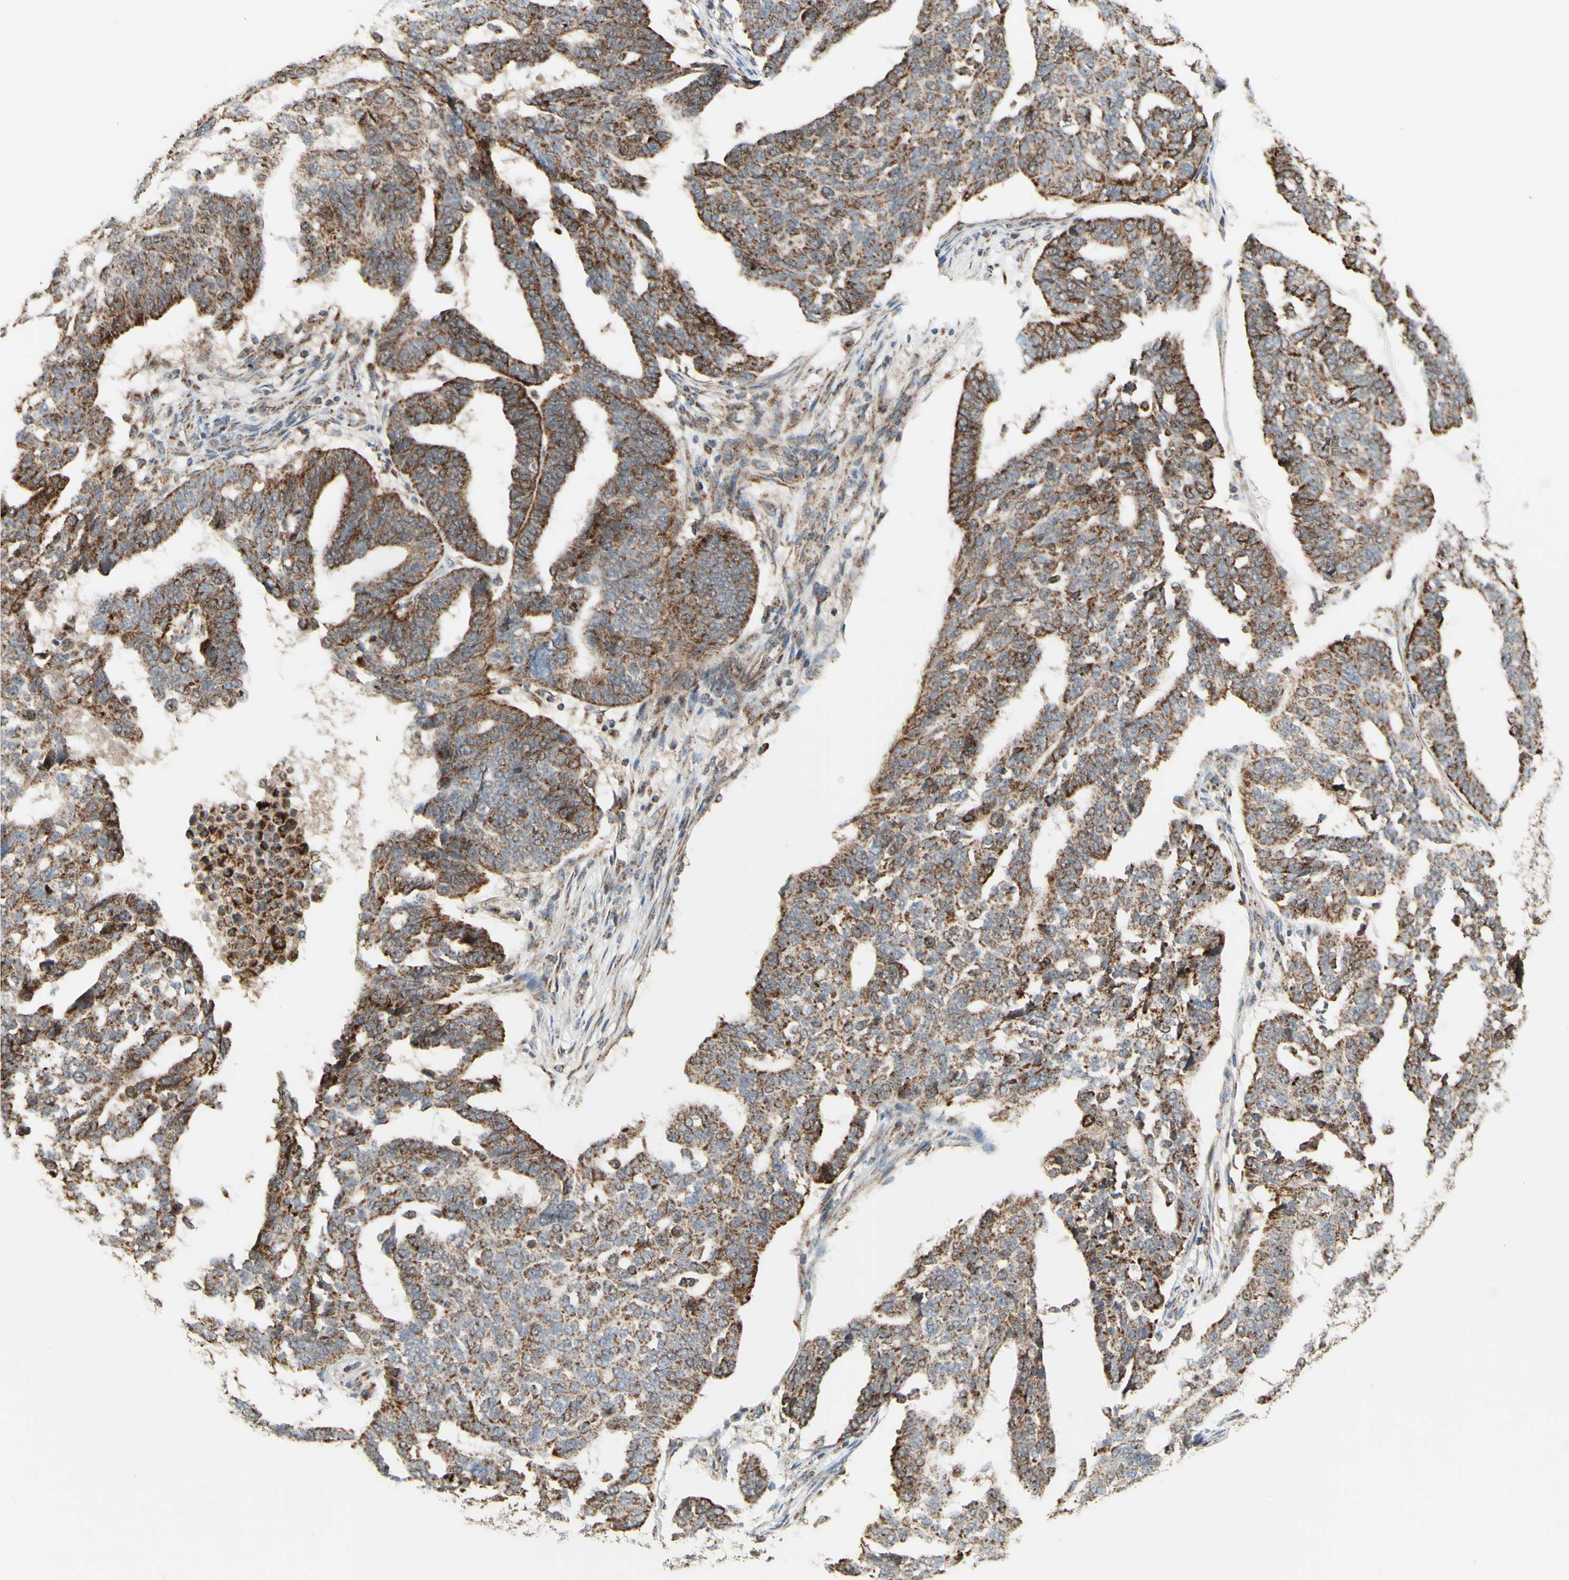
{"staining": {"intensity": "moderate", "quantity": ">75%", "location": "cytoplasmic/membranous"}, "tissue": "ovarian cancer", "cell_type": "Tumor cells", "image_type": "cancer", "snomed": [{"axis": "morphology", "description": "Cystadenocarcinoma, serous, NOS"}, {"axis": "topography", "description": "Ovary"}], "caption": "Ovarian cancer stained for a protein exhibits moderate cytoplasmic/membranous positivity in tumor cells. (brown staining indicates protein expression, while blue staining denotes nuclei).", "gene": "DHRS3", "patient": {"sex": "female", "age": 59}}